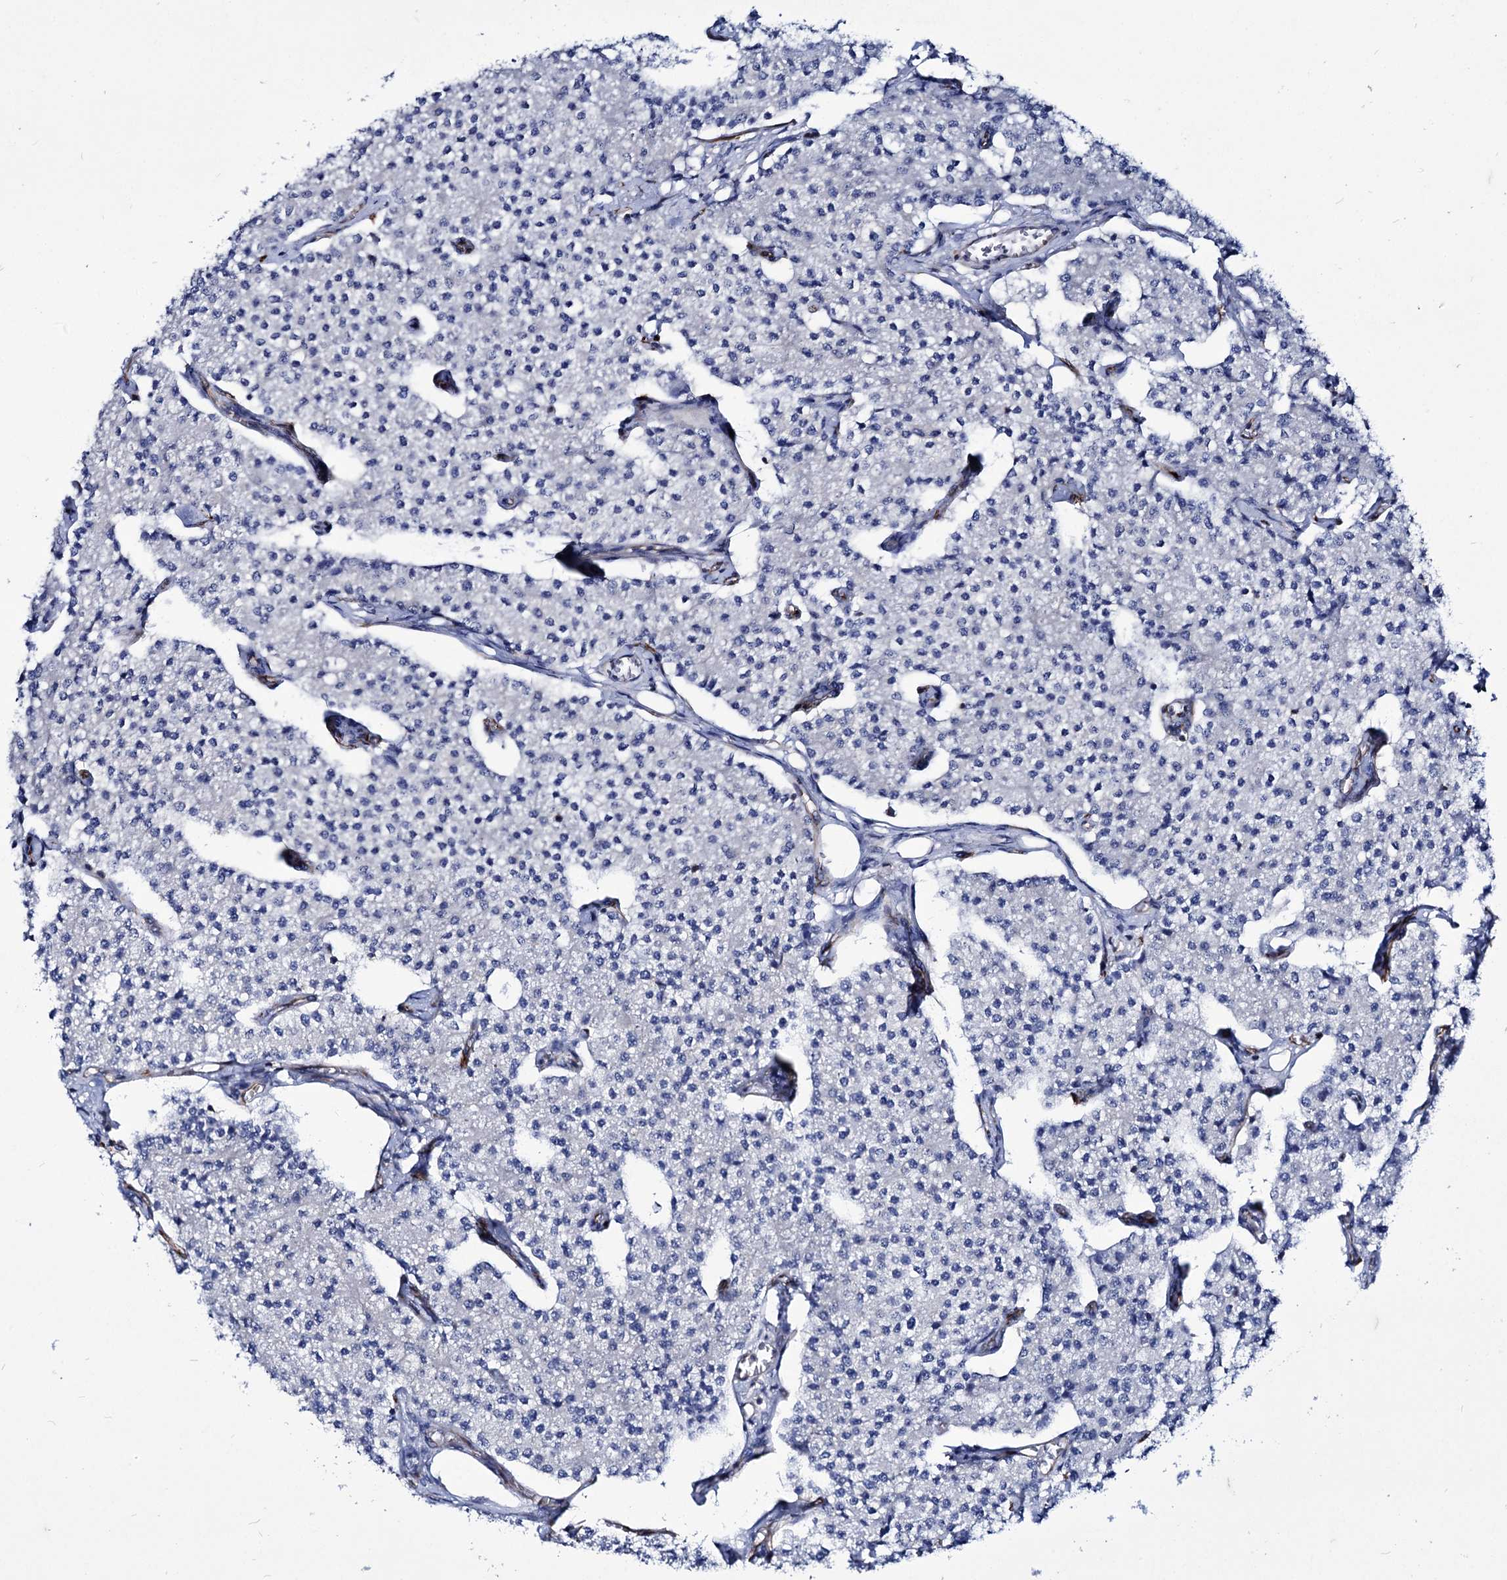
{"staining": {"intensity": "negative", "quantity": "none", "location": "none"}, "tissue": "carcinoid", "cell_type": "Tumor cells", "image_type": "cancer", "snomed": [{"axis": "morphology", "description": "Carcinoid, malignant, NOS"}, {"axis": "topography", "description": "Colon"}], "caption": "There is no significant positivity in tumor cells of carcinoid.", "gene": "AXL", "patient": {"sex": "female", "age": 52}}